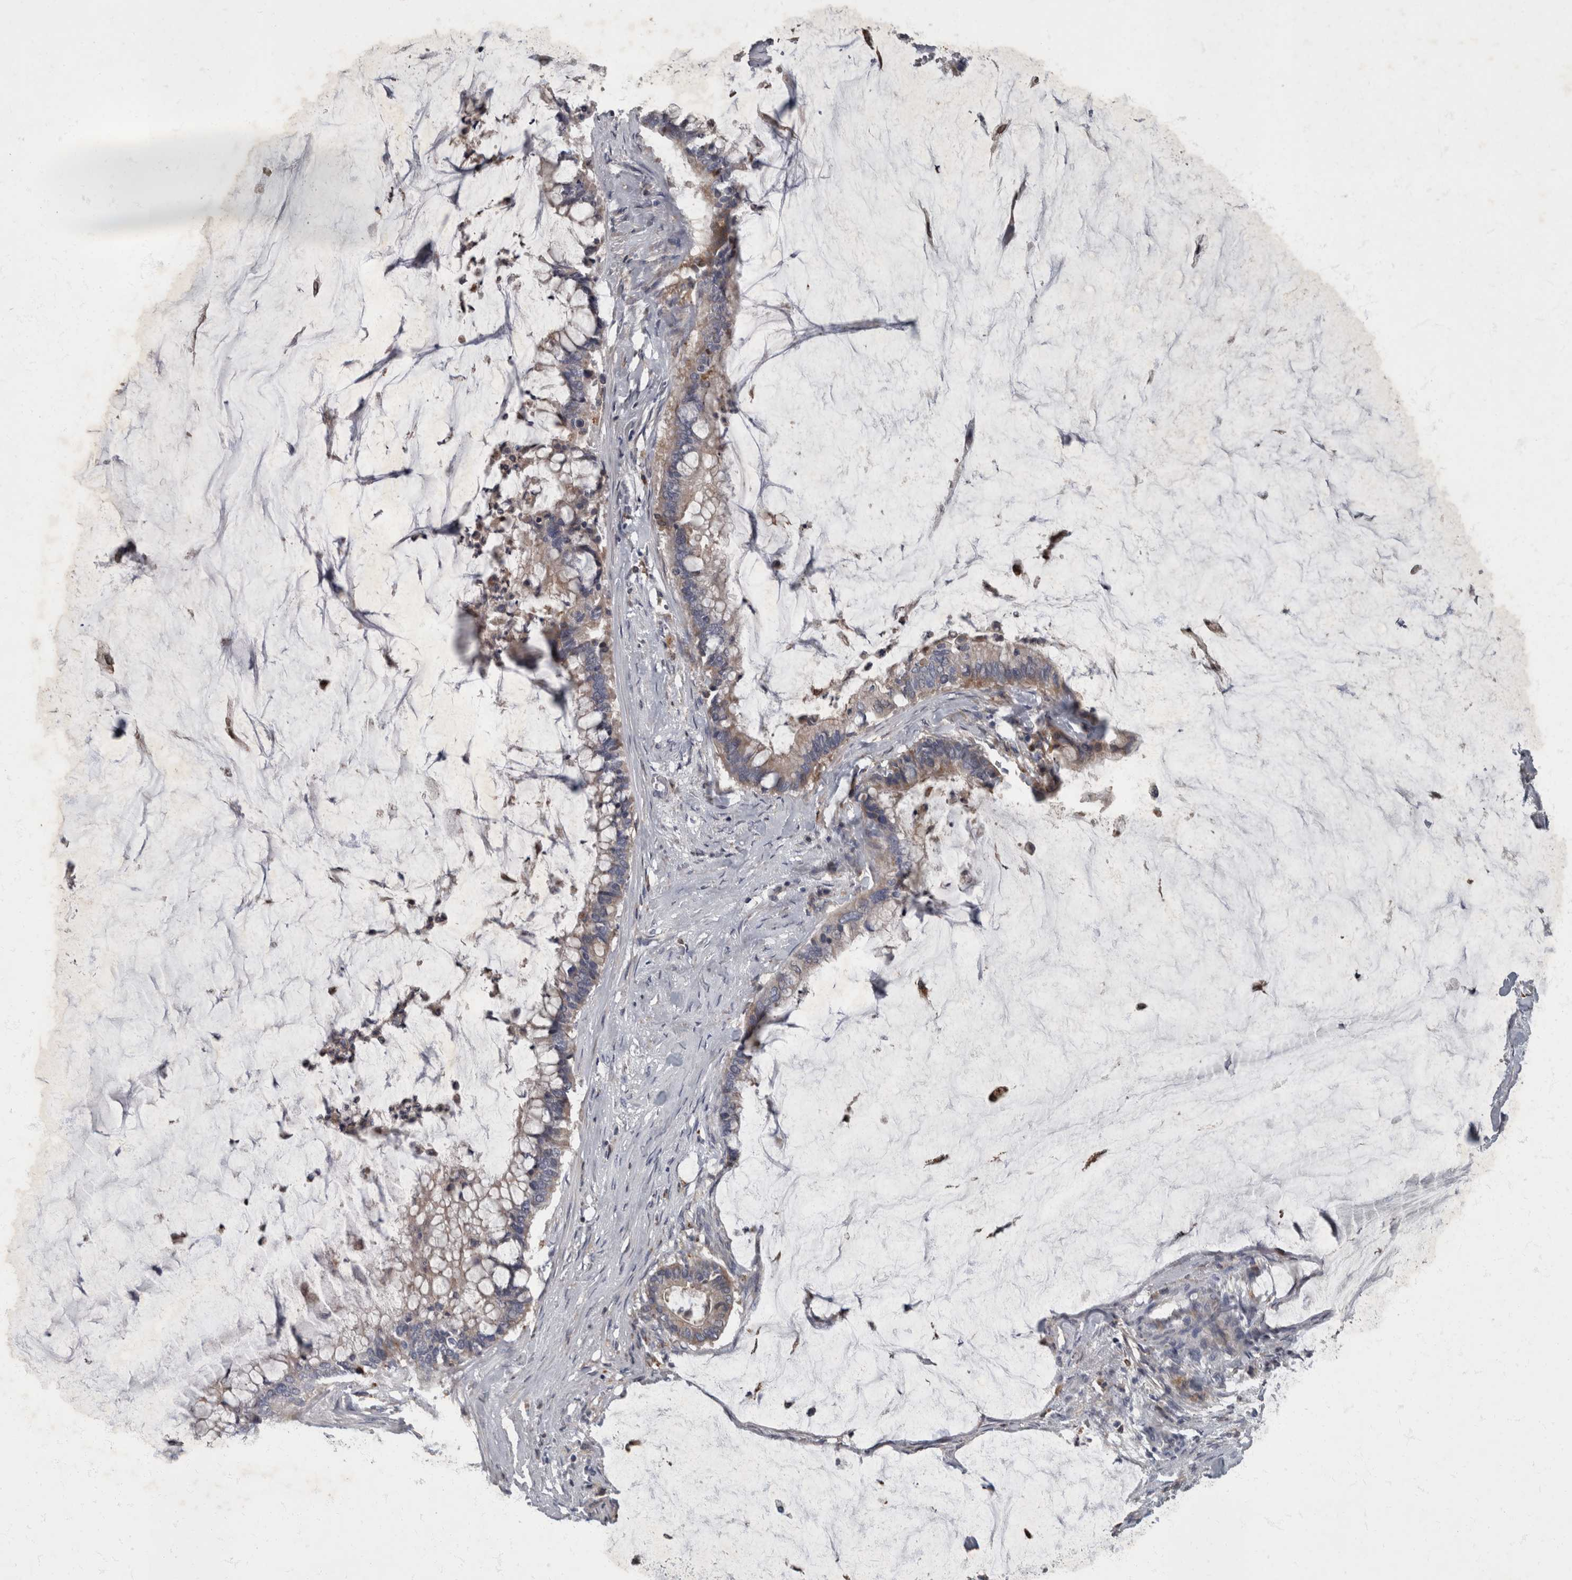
{"staining": {"intensity": "weak", "quantity": "<25%", "location": "cytoplasmic/membranous"}, "tissue": "pancreatic cancer", "cell_type": "Tumor cells", "image_type": "cancer", "snomed": [{"axis": "morphology", "description": "Adenocarcinoma, NOS"}, {"axis": "topography", "description": "Pancreas"}], "caption": "Immunohistochemical staining of pancreatic cancer exhibits no significant expression in tumor cells. (DAB (3,3'-diaminobenzidine) immunohistochemistry (IHC) visualized using brightfield microscopy, high magnification).", "gene": "PPP1R3C", "patient": {"sex": "male", "age": 41}}